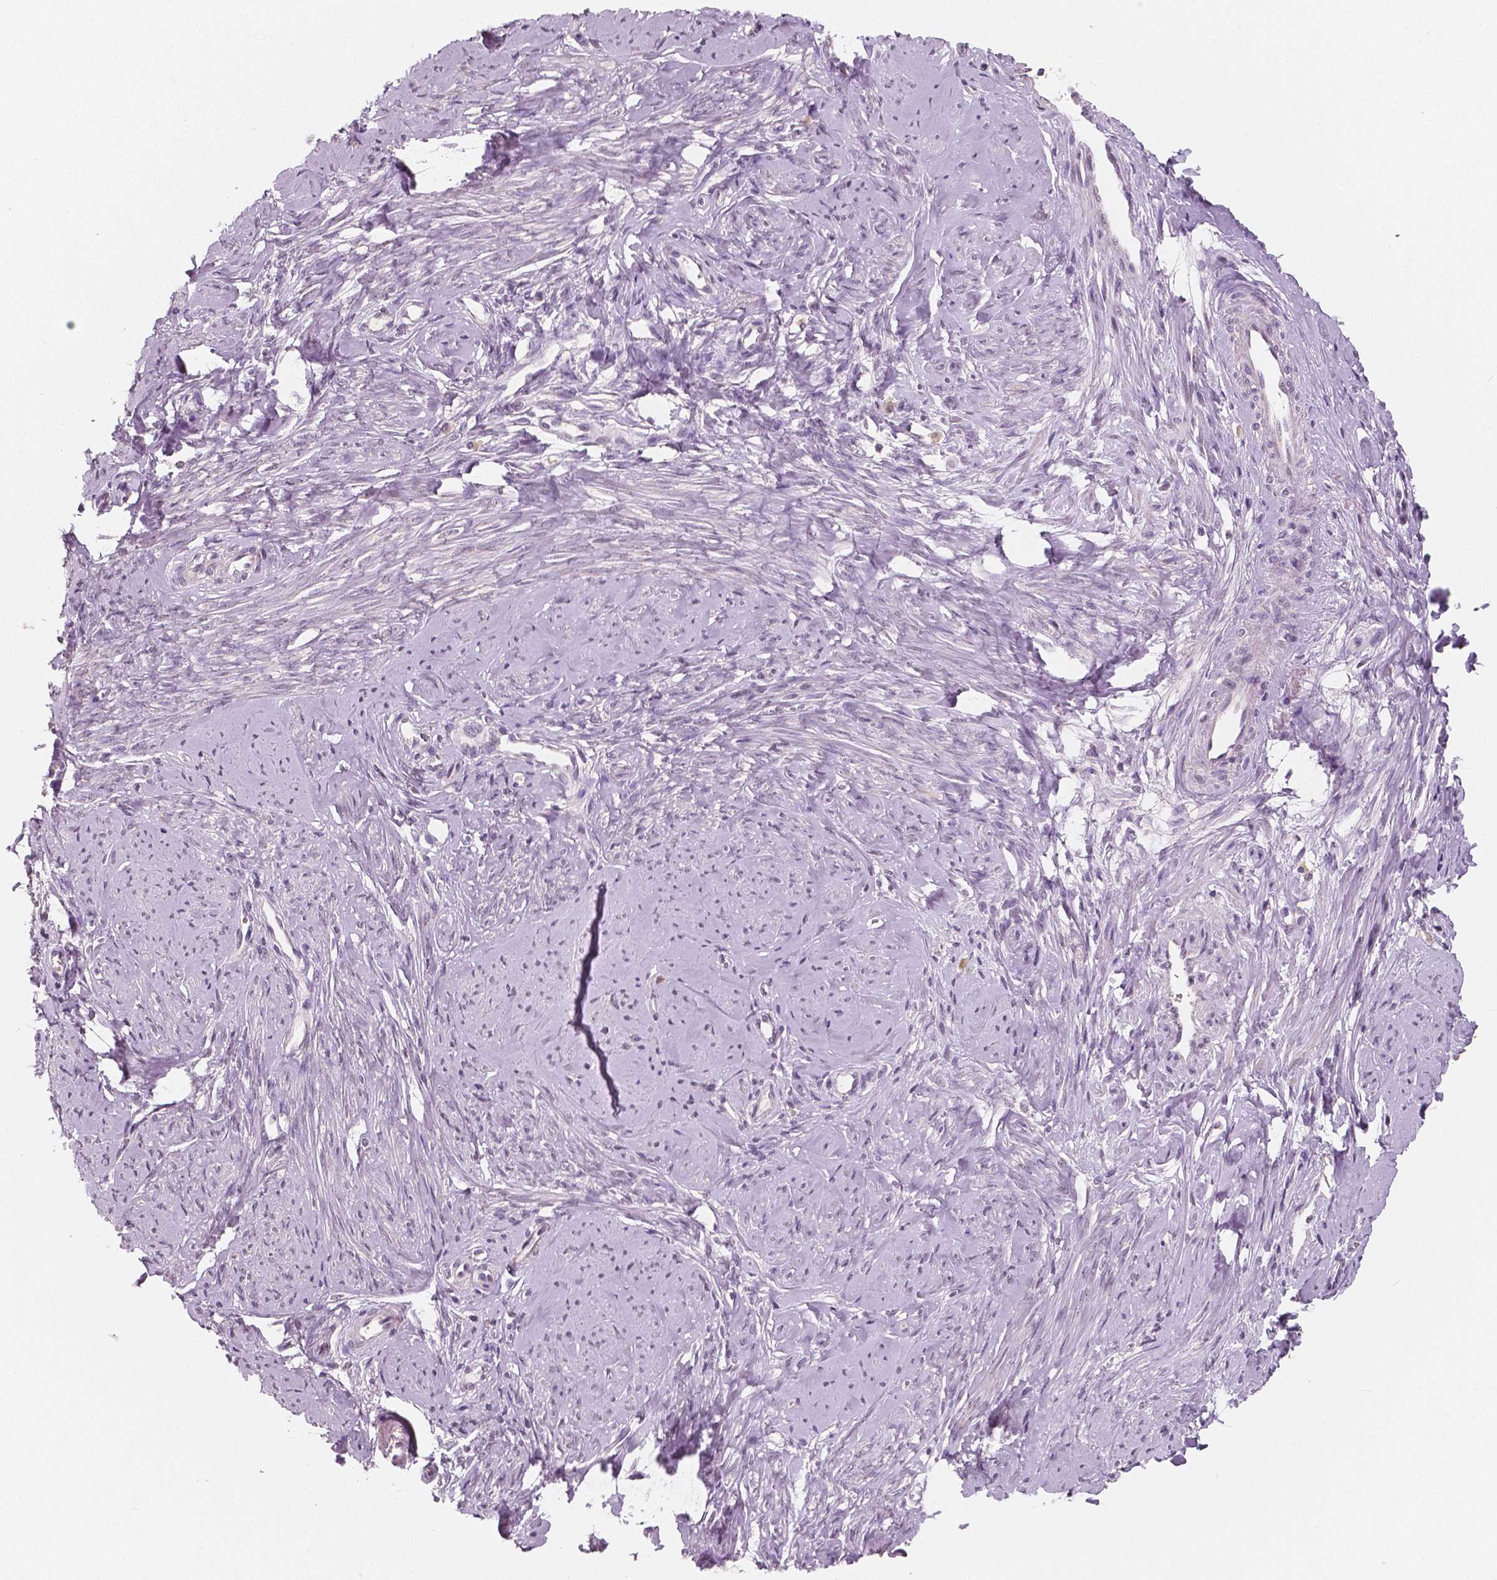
{"staining": {"intensity": "negative", "quantity": "none", "location": "none"}, "tissue": "smooth muscle", "cell_type": "Smooth muscle cells", "image_type": "normal", "snomed": [{"axis": "morphology", "description": "Normal tissue, NOS"}, {"axis": "topography", "description": "Smooth muscle"}], "caption": "Immunohistochemistry (IHC) image of normal smooth muscle stained for a protein (brown), which exhibits no expression in smooth muscle cells.", "gene": "RNASE7", "patient": {"sex": "female", "age": 48}}